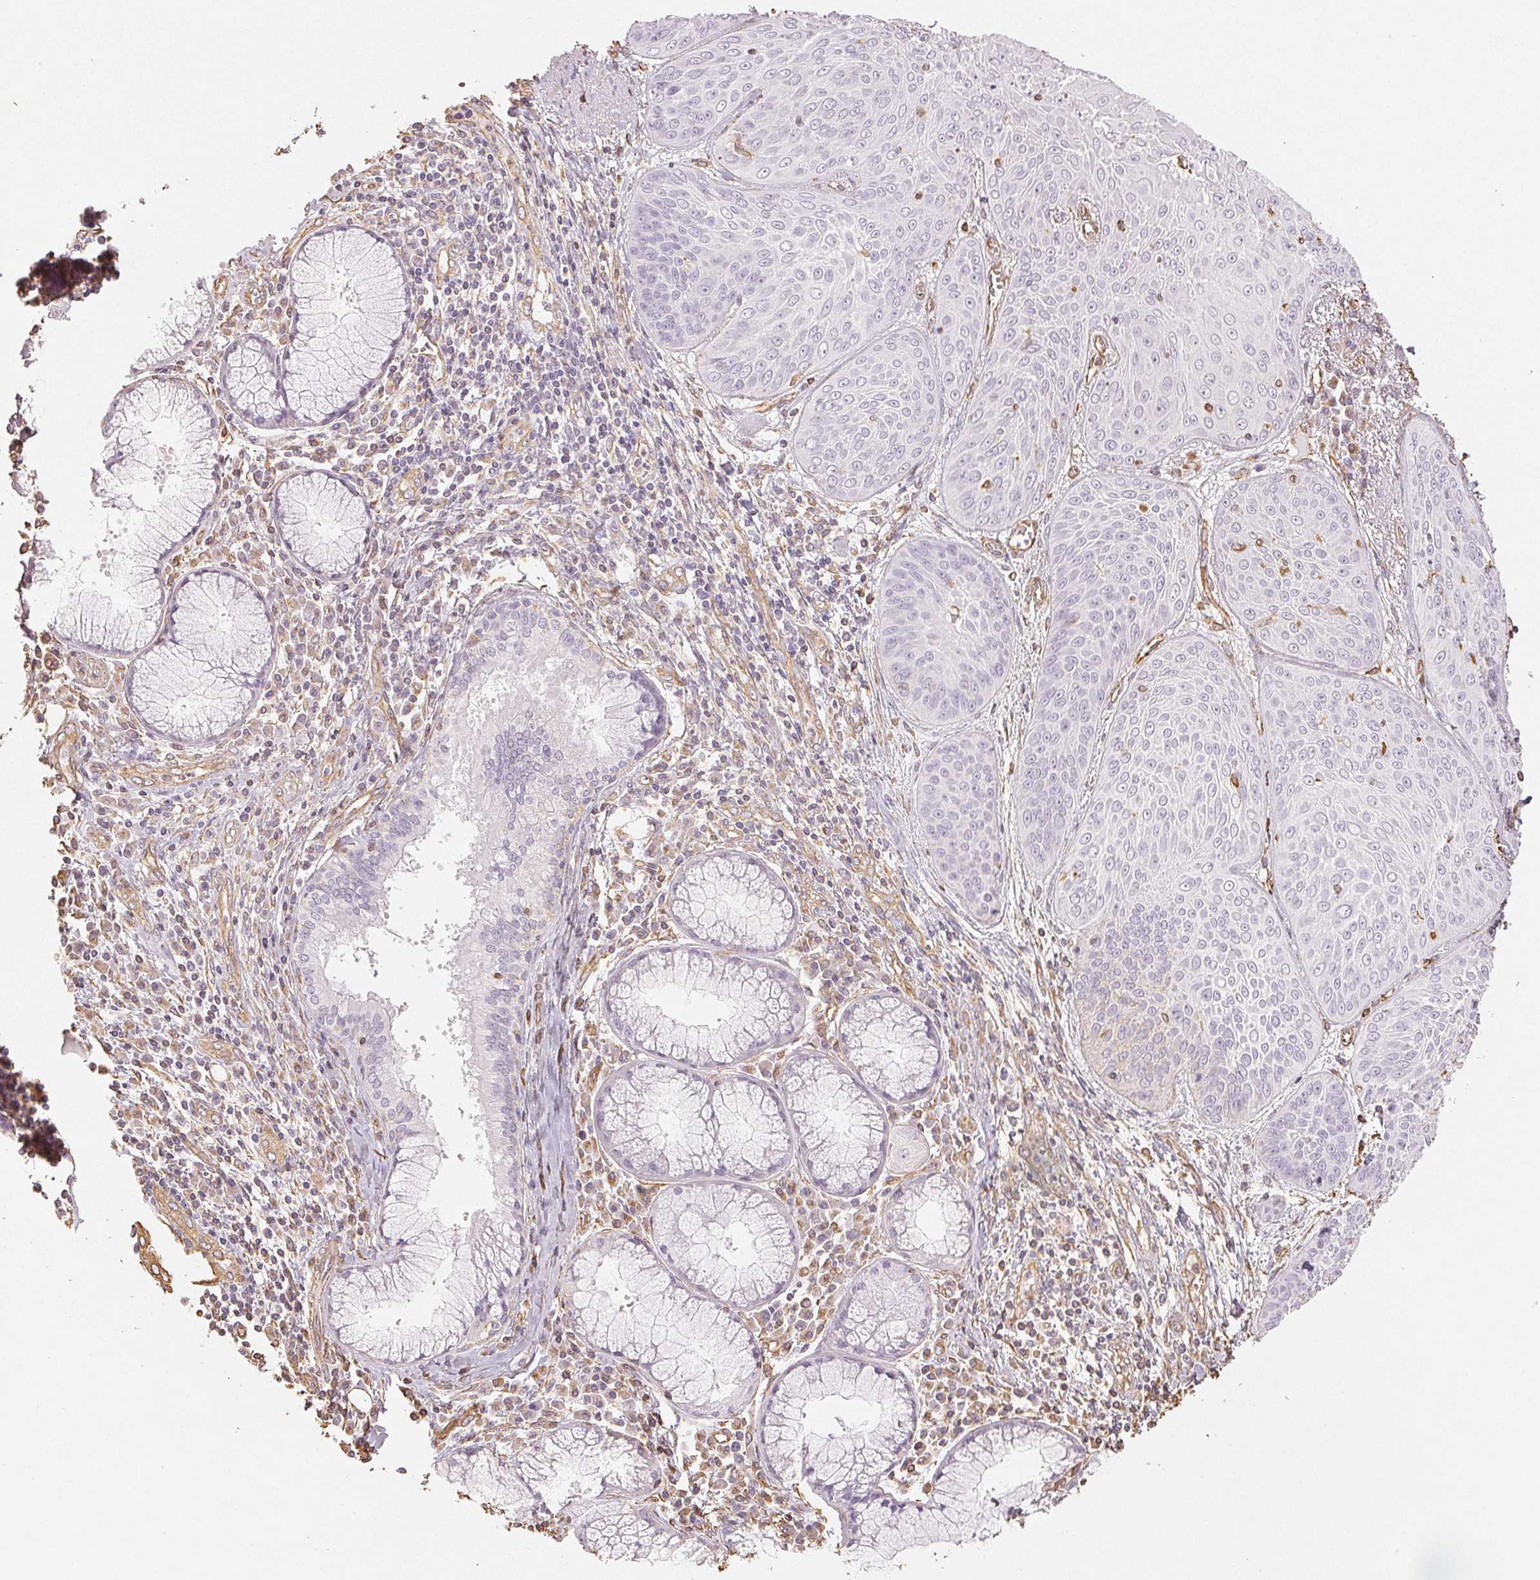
{"staining": {"intensity": "negative", "quantity": "none", "location": "none"}, "tissue": "lung cancer", "cell_type": "Tumor cells", "image_type": "cancer", "snomed": [{"axis": "morphology", "description": "Squamous cell carcinoma, NOS"}, {"axis": "topography", "description": "Lung"}], "caption": "Tumor cells are negative for brown protein staining in lung cancer. The staining is performed using DAB brown chromogen with nuclei counter-stained in using hematoxylin.", "gene": "COL7A1", "patient": {"sex": "male", "age": 74}}